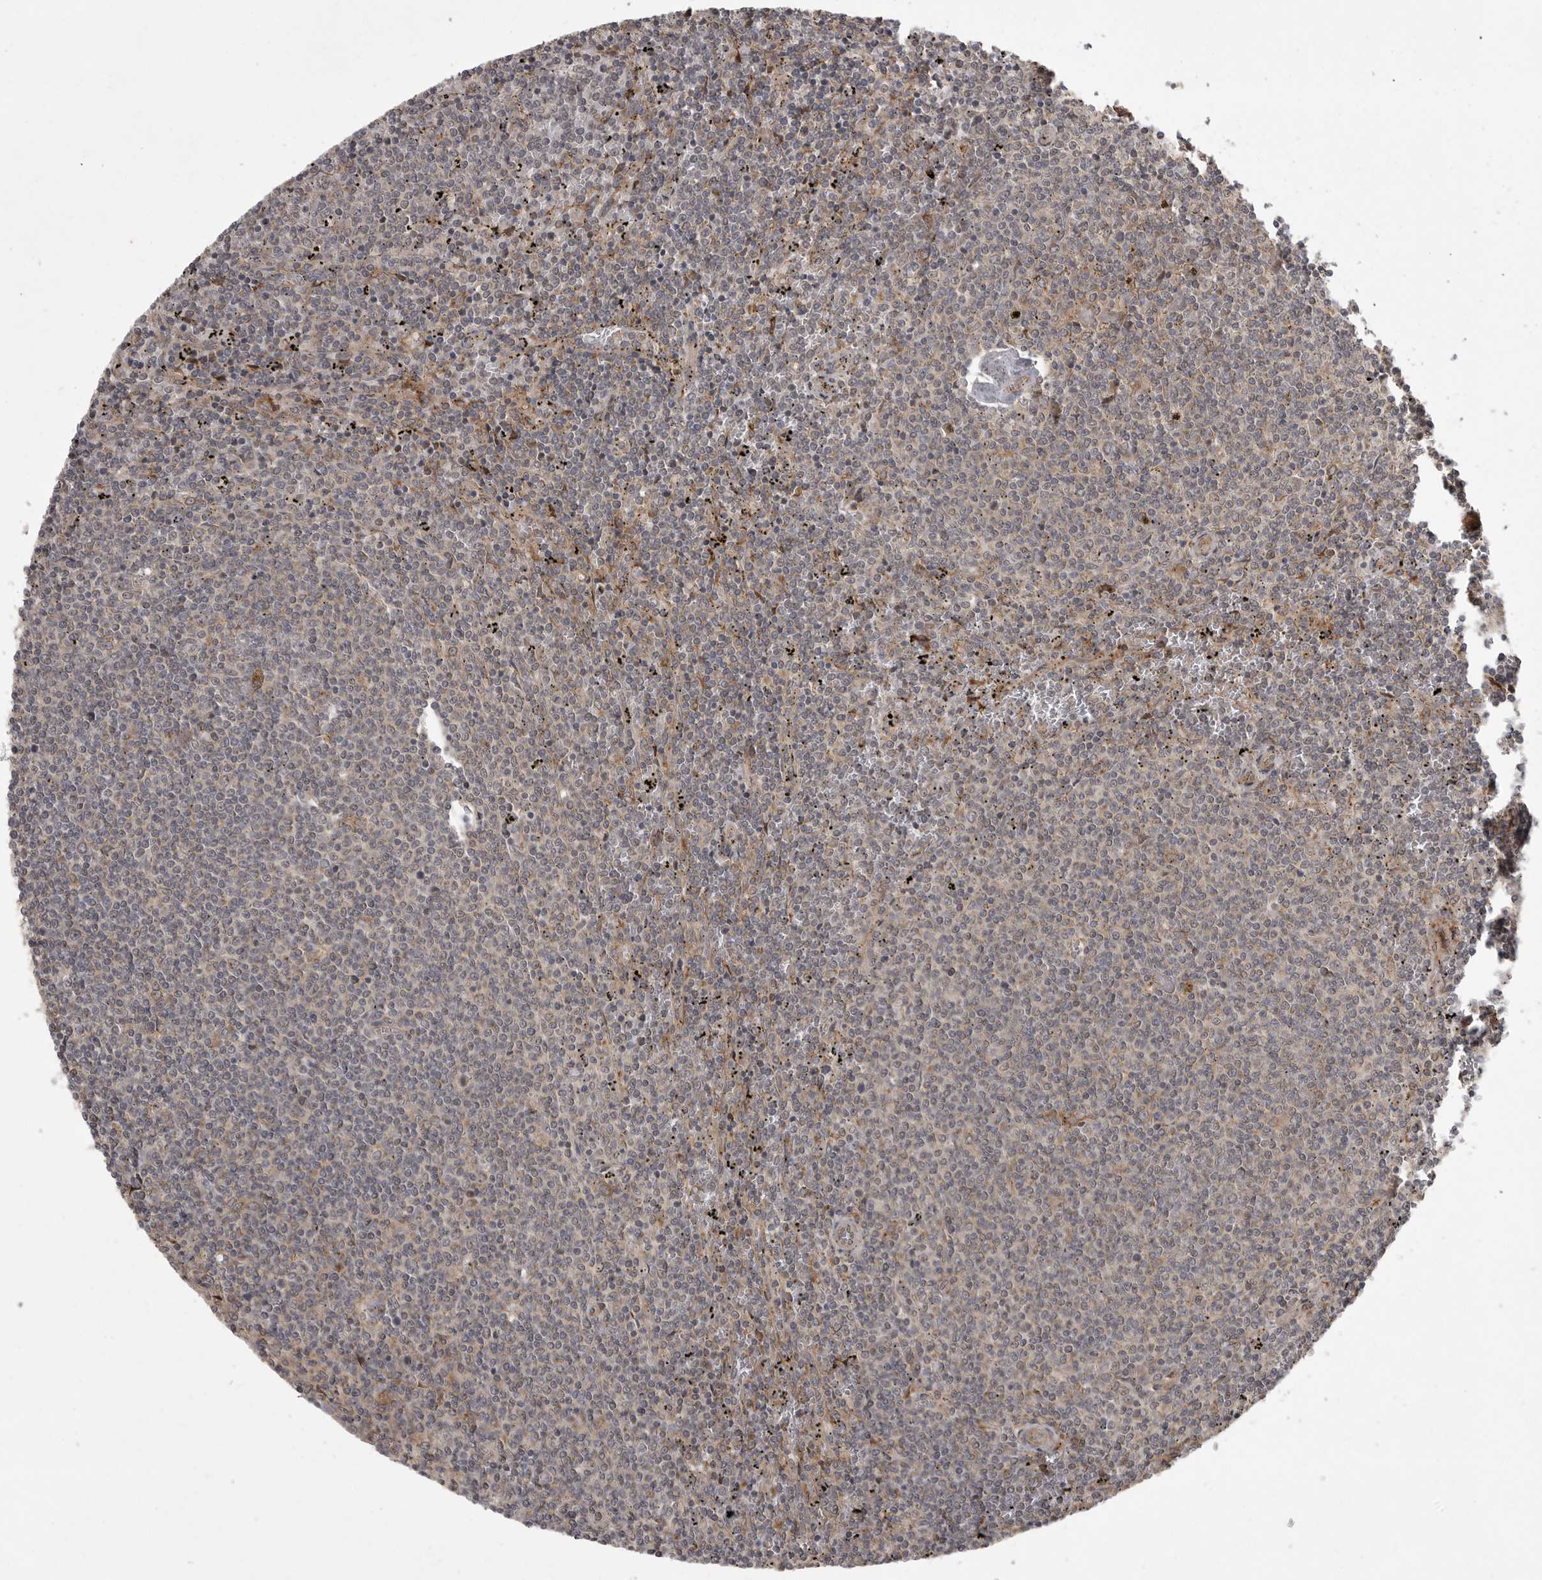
{"staining": {"intensity": "negative", "quantity": "none", "location": "none"}, "tissue": "lymphoma", "cell_type": "Tumor cells", "image_type": "cancer", "snomed": [{"axis": "morphology", "description": "Malignant lymphoma, non-Hodgkin's type, Low grade"}, {"axis": "topography", "description": "Spleen"}], "caption": "Lymphoma was stained to show a protein in brown. There is no significant staining in tumor cells.", "gene": "GPR31", "patient": {"sex": "female", "age": 50}}